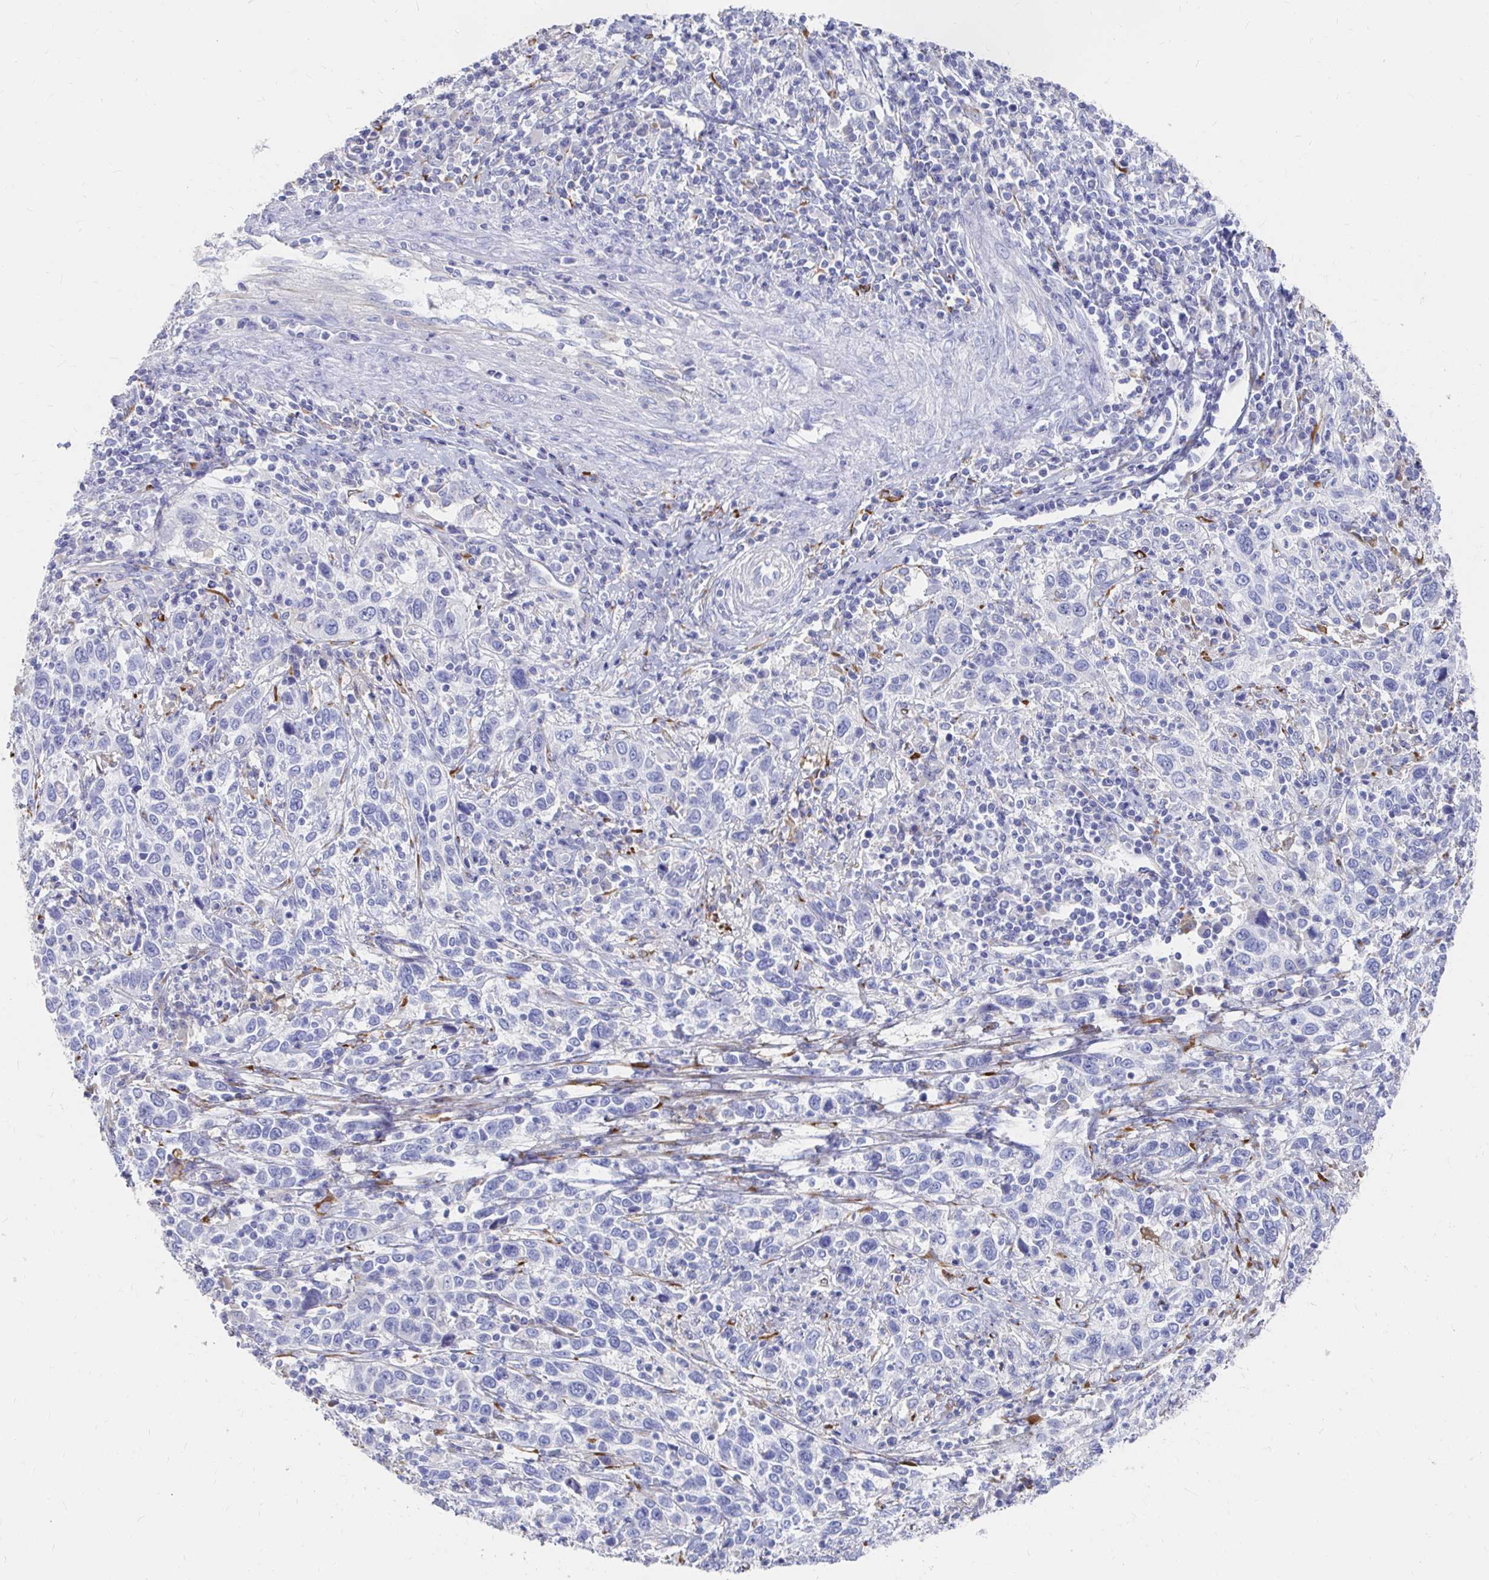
{"staining": {"intensity": "negative", "quantity": "none", "location": "none"}, "tissue": "cervical cancer", "cell_type": "Tumor cells", "image_type": "cancer", "snomed": [{"axis": "morphology", "description": "Squamous cell carcinoma, NOS"}, {"axis": "topography", "description": "Cervix"}], "caption": "Tumor cells show no significant positivity in cervical squamous cell carcinoma. (Brightfield microscopy of DAB (3,3'-diaminobenzidine) immunohistochemistry (IHC) at high magnification).", "gene": "LAMC3", "patient": {"sex": "female", "age": 46}}